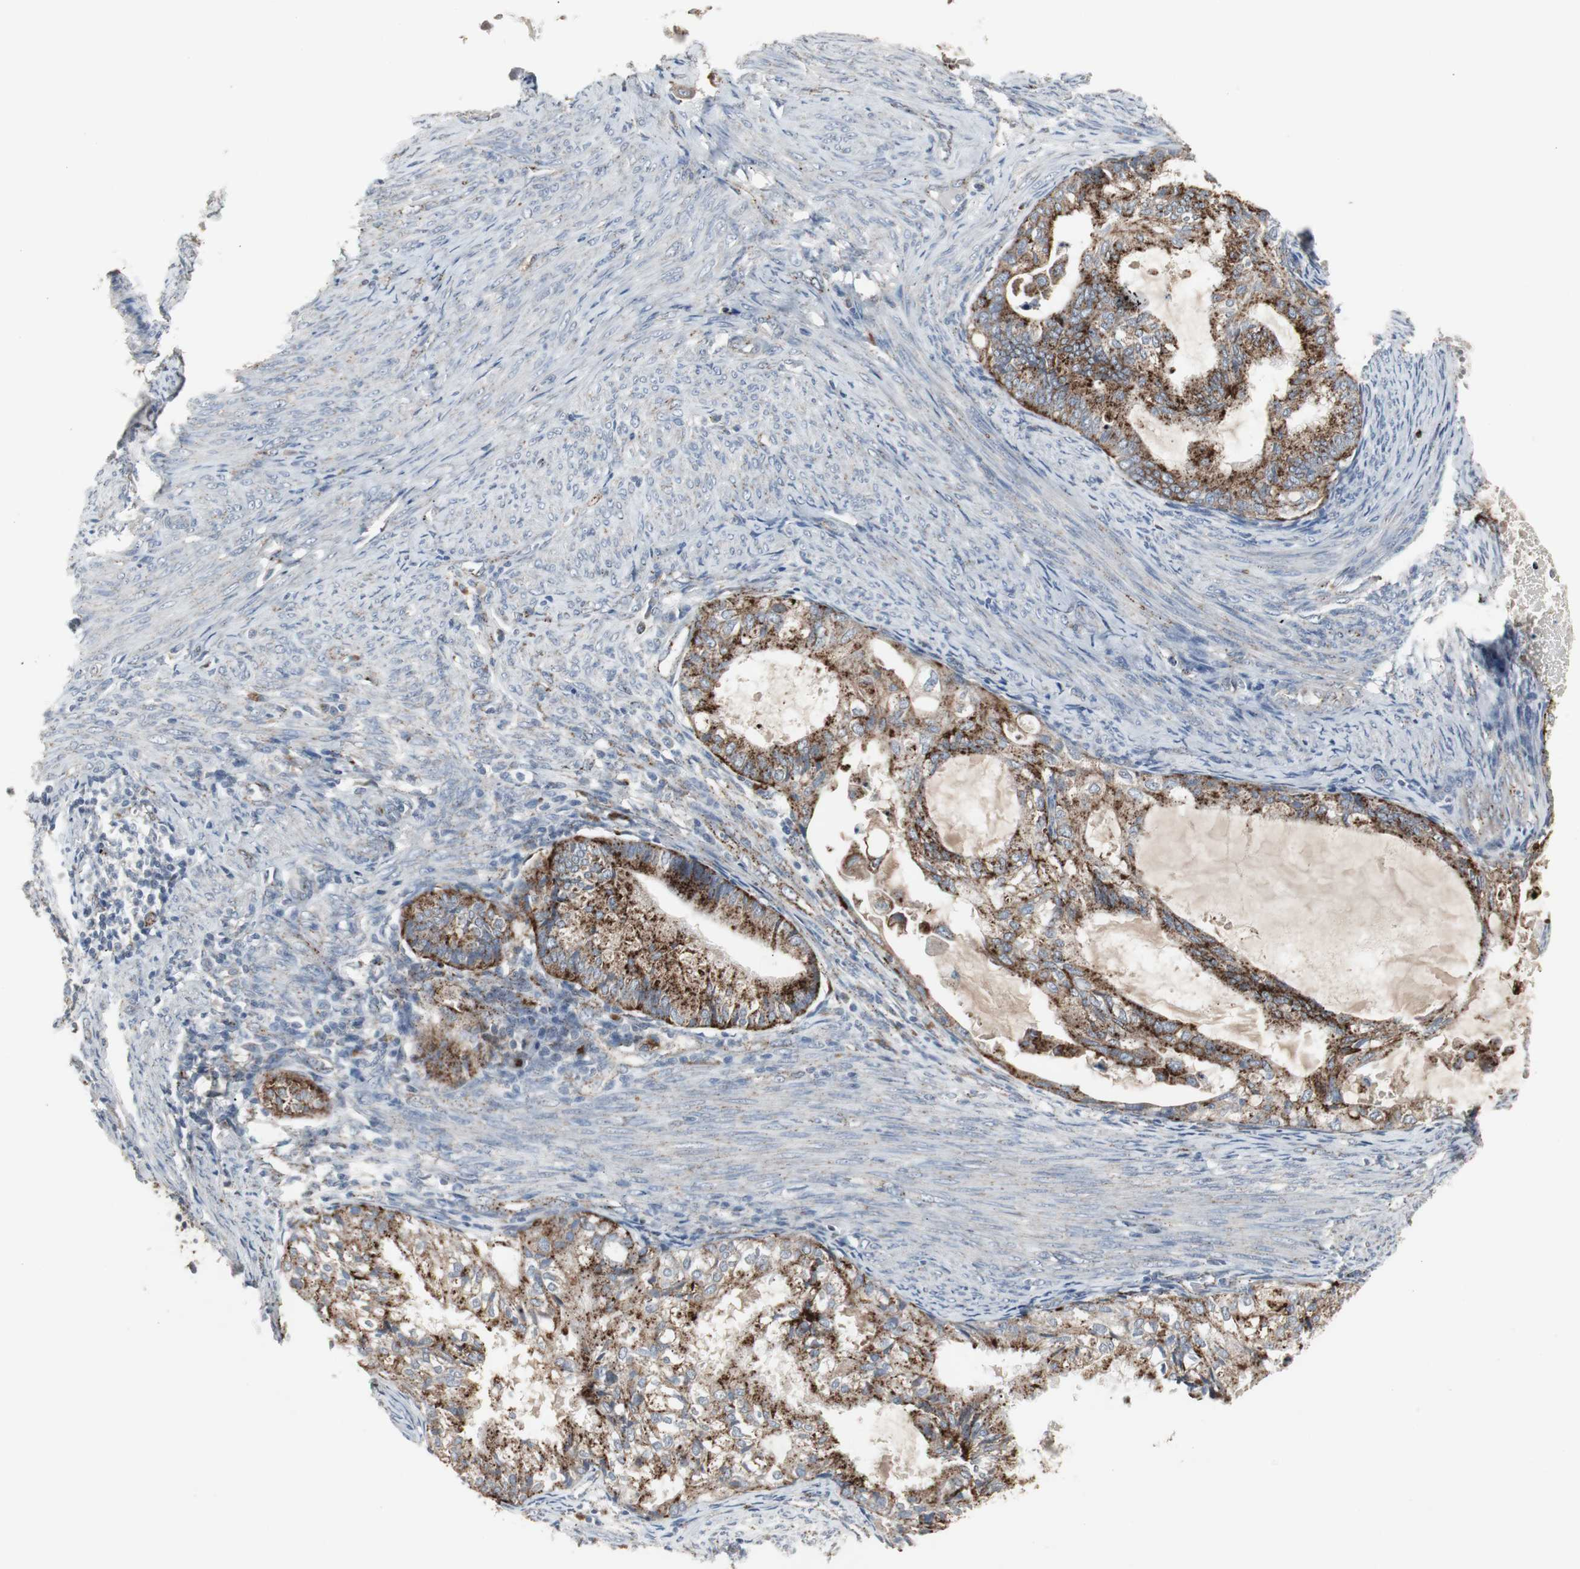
{"staining": {"intensity": "strong", "quantity": ">75%", "location": "cytoplasmic/membranous"}, "tissue": "cervical cancer", "cell_type": "Tumor cells", "image_type": "cancer", "snomed": [{"axis": "morphology", "description": "Normal tissue, NOS"}, {"axis": "morphology", "description": "Adenocarcinoma, NOS"}, {"axis": "topography", "description": "Cervix"}, {"axis": "topography", "description": "Endometrium"}], "caption": "The immunohistochemical stain highlights strong cytoplasmic/membranous positivity in tumor cells of cervical cancer tissue. Ihc stains the protein of interest in brown and the nuclei are stained blue.", "gene": "GBA1", "patient": {"sex": "female", "age": 86}}